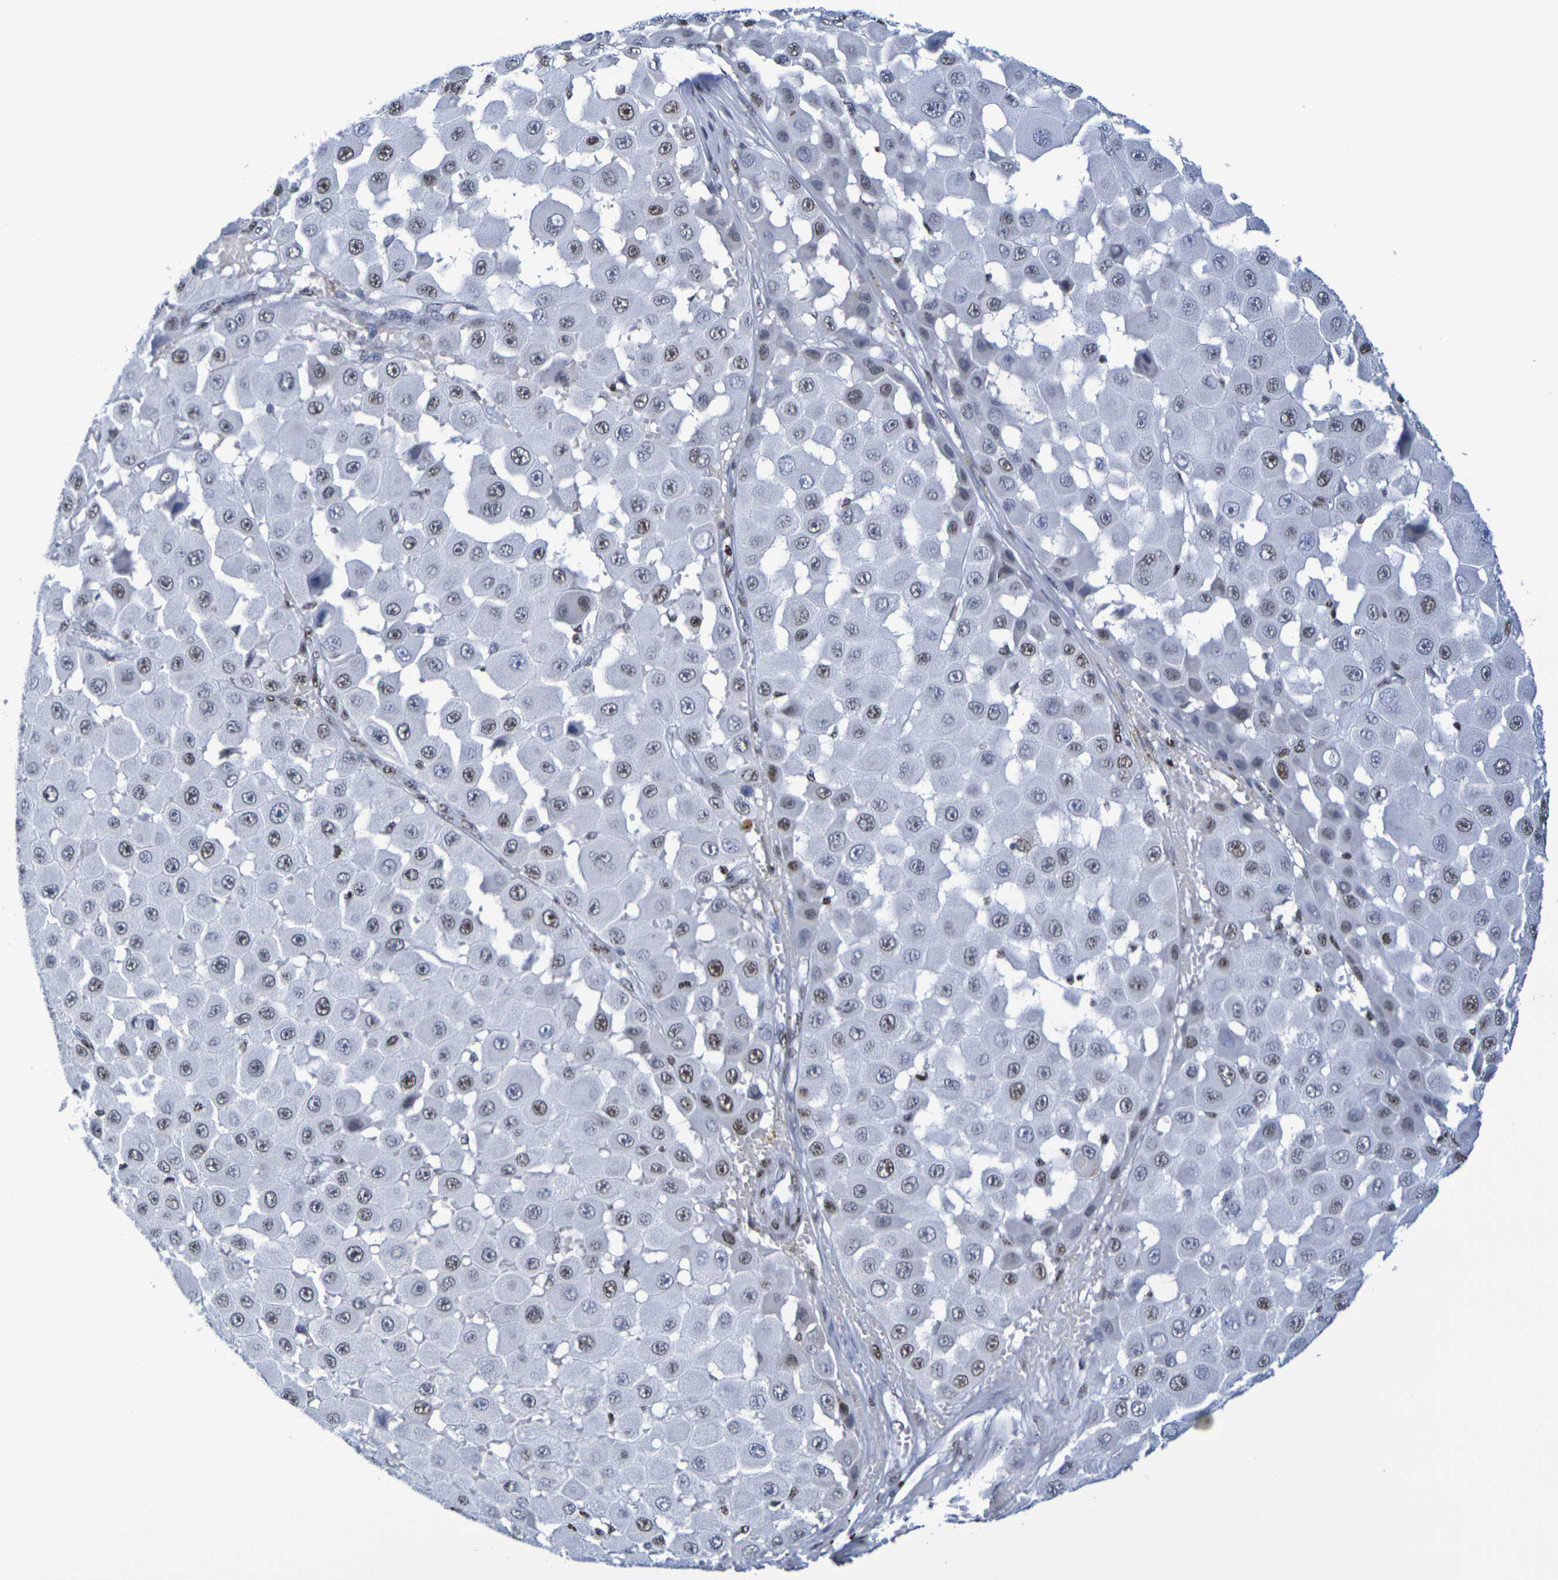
{"staining": {"intensity": "weak", "quantity": "25%-75%", "location": "nuclear"}, "tissue": "melanoma", "cell_type": "Tumor cells", "image_type": "cancer", "snomed": [{"axis": "morphology", "description": "Malignant melanoma, NOS"}, {"axis": "topography", "description": "Skin"}], "caption": "The micrograph exhibits staining of melanoma, revealing weak nuclear protein expression (brown color) within tumor cells.", "gene": "H1-5", "patient": {"sex": "female", "age": 81}}